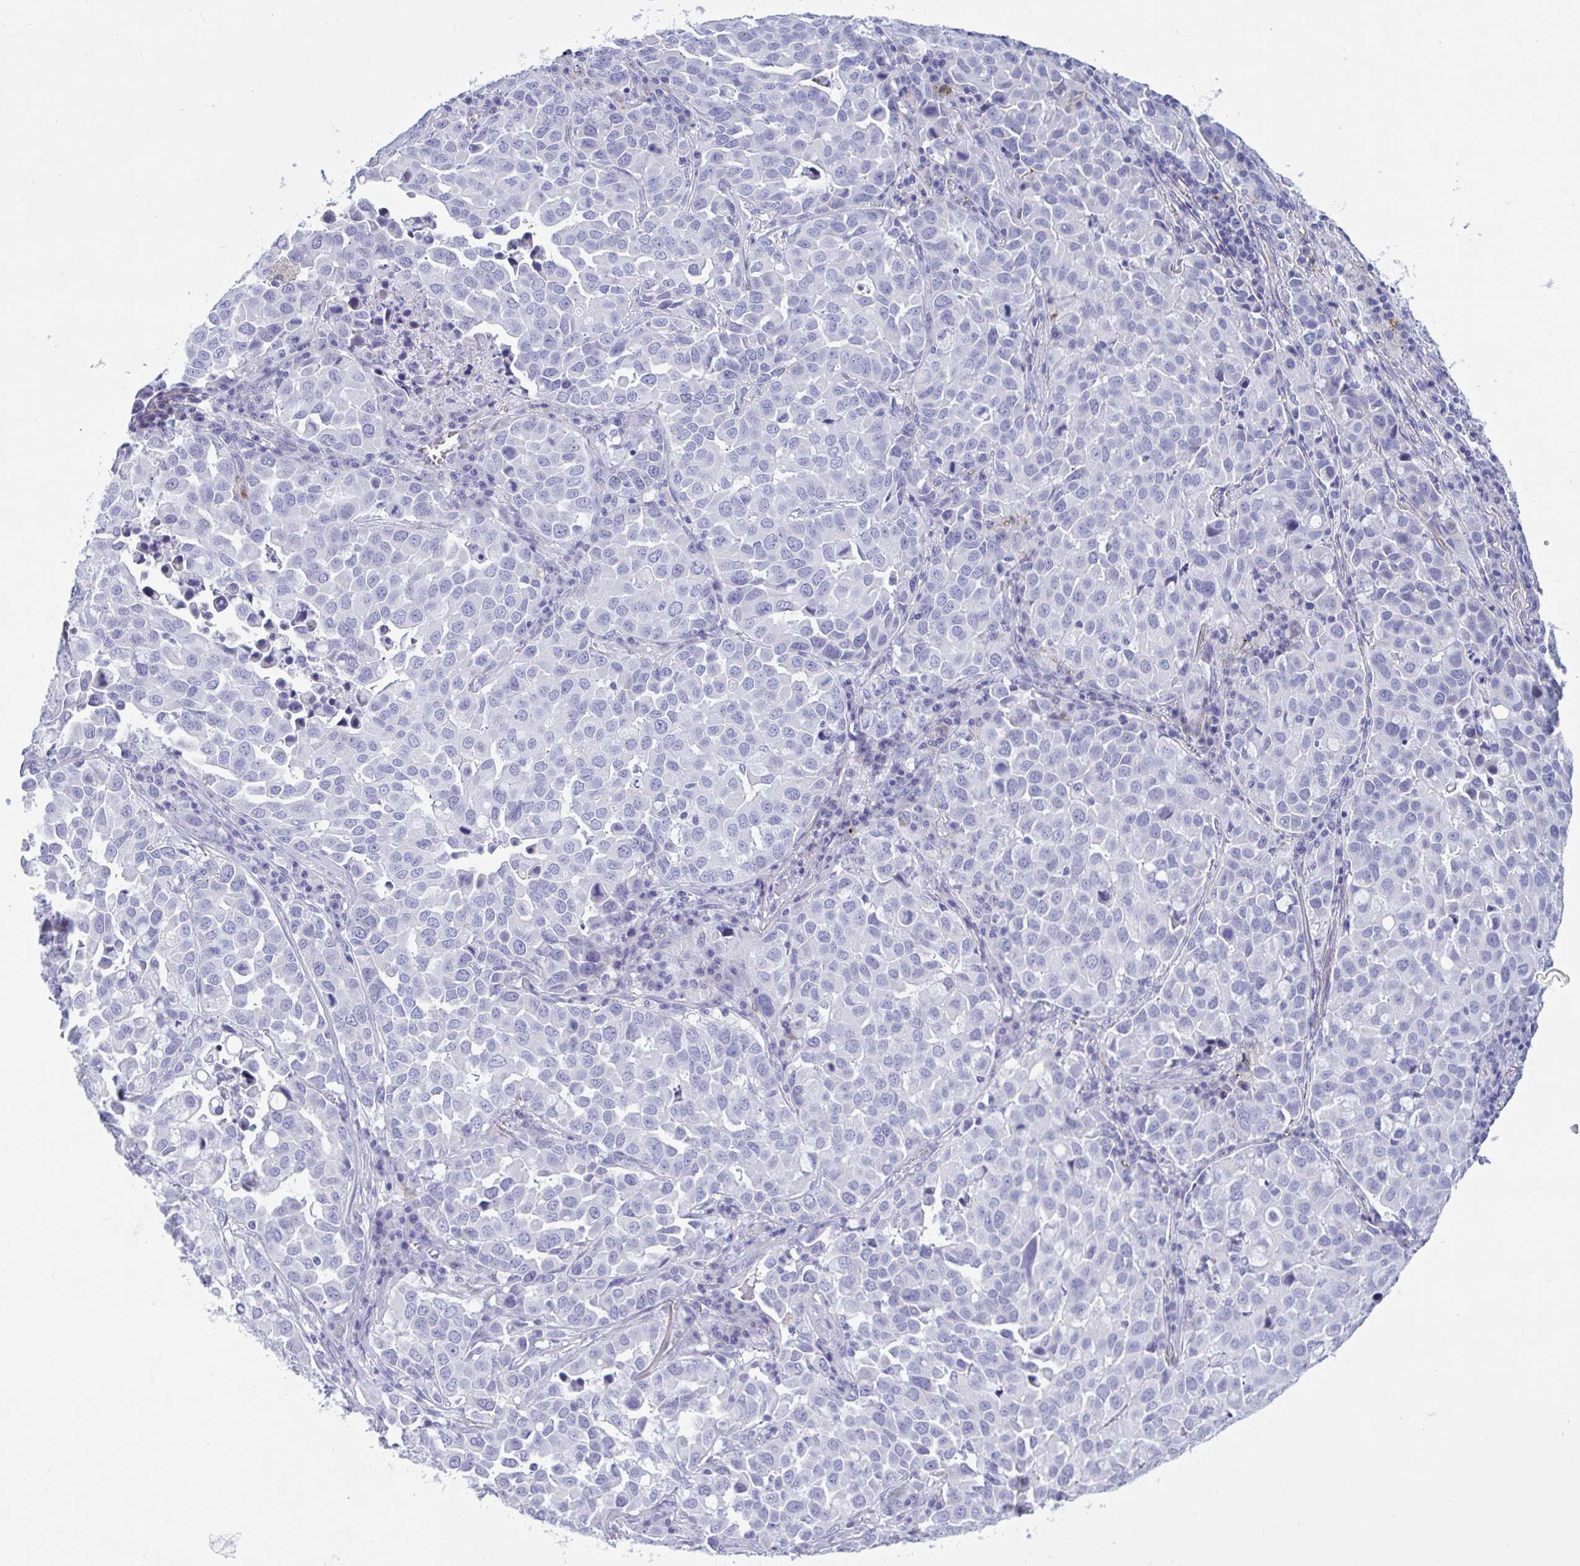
{"staining": {"intensity": "negative", "quantity": "none", "location": "none"}, "tissue": "lung cancer", "cell_type": "Tumor cells", "image_type": "cancer", "snomed": [{"axis": "morphology", "description": "Adenocarcinoma, NOS"}, {"axis": "morphology", "description": "Adenocarcinoma, metastatic, NOS"}, {"axis": "topography", "description": "Lymph node"}, {"axis": "topography", "description": "Lung"}], "caption": "Adenocarcinoma (lung) was stained to show a protein in brown. There is no significant positivity in tumor cells.", "gene": "OXLD1", "patient": {"sex": "female", "age": 65}}